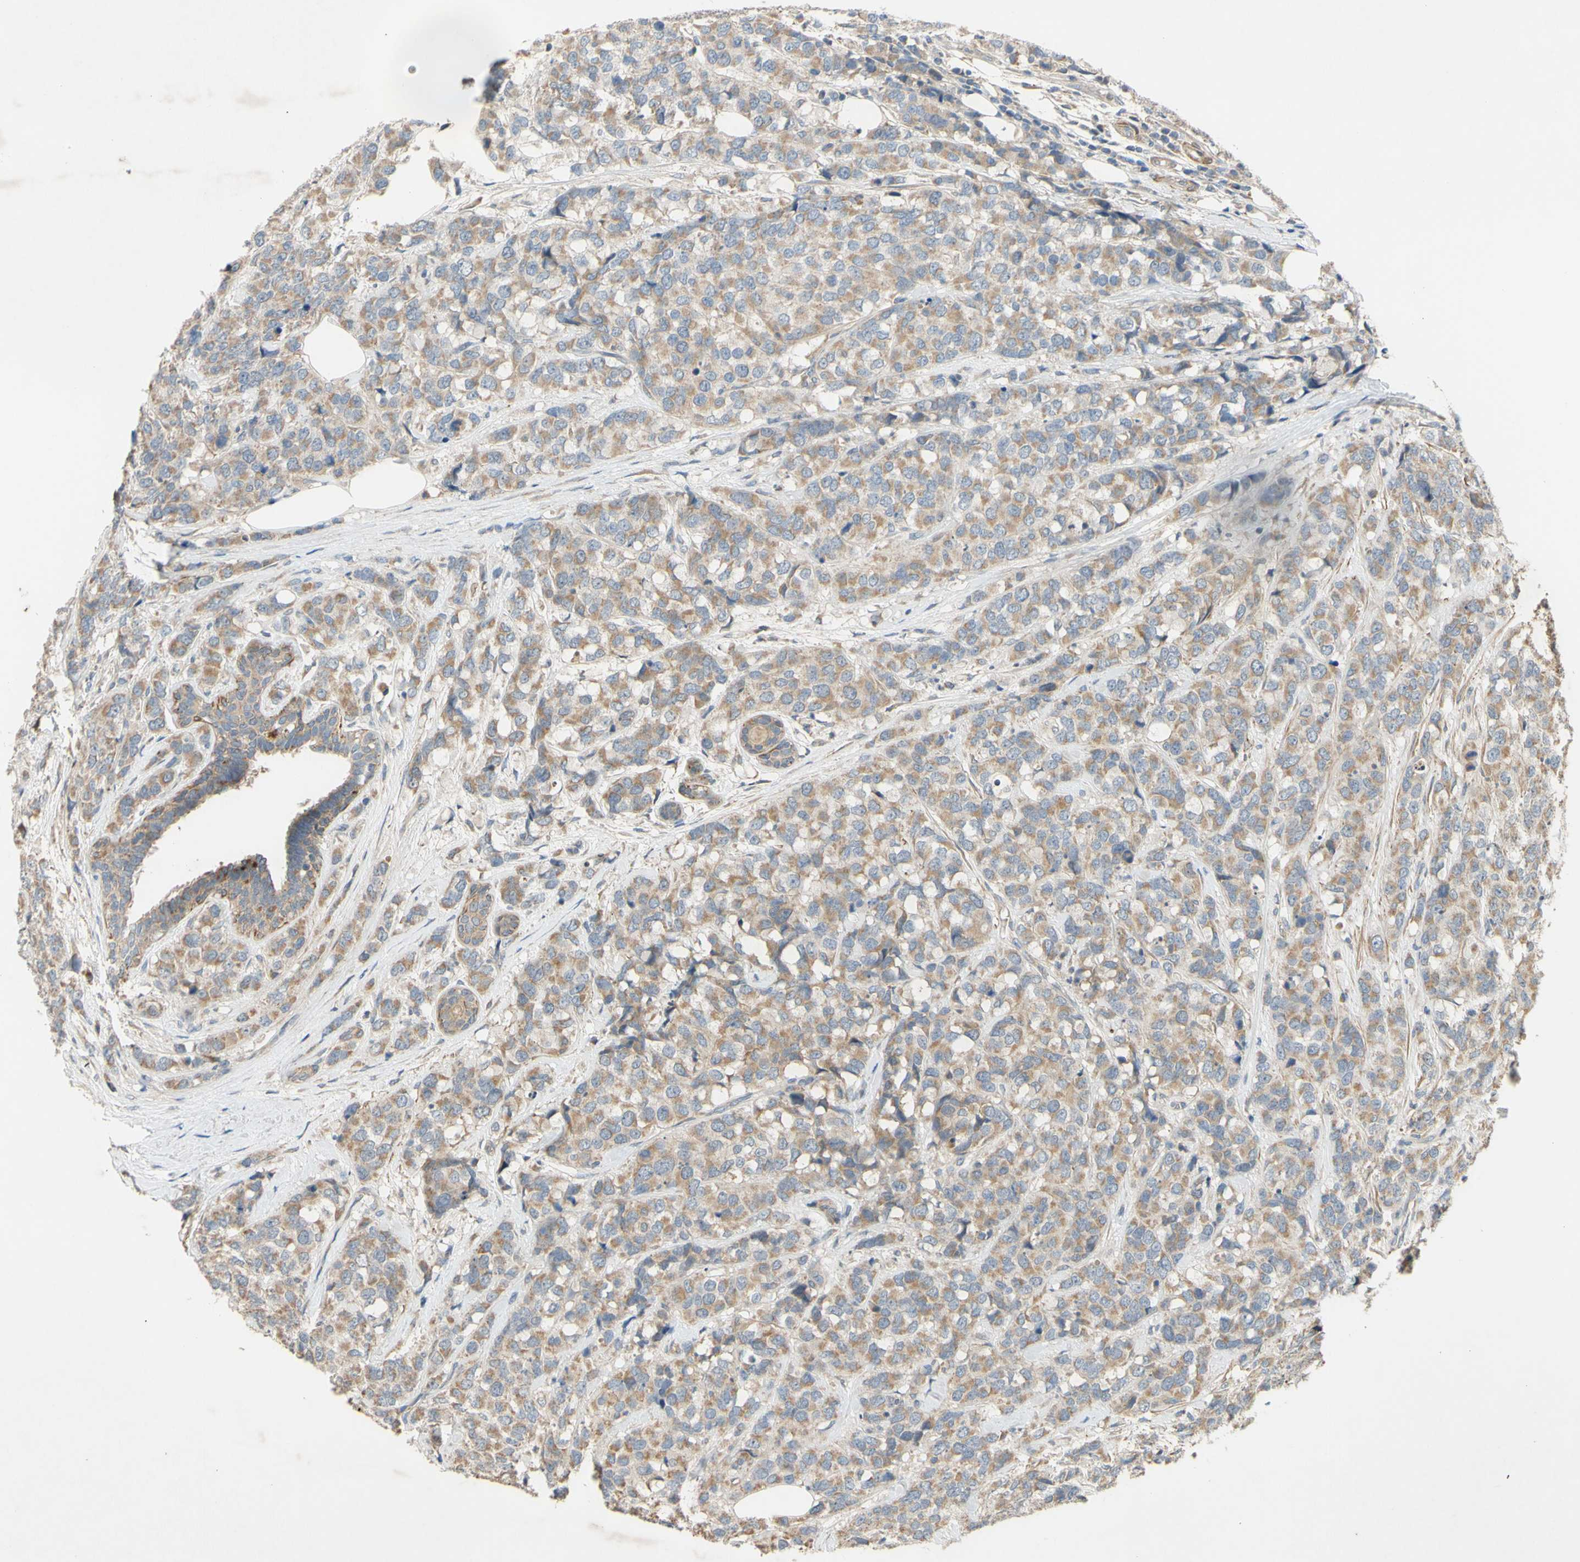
{"staining": {"intensity": "moderate", "quantity": ">75%", "location": "cytoplasmic/membranous"}, "tissue": "breast cancer", "cell_type": "Tumor cells", "image_type": "cancer", "snomed": [{"axis": "morphology", "description": "Lobular carcinoma"}, {"axis": "topography", "description": "Breast"}], "caption": "A photomicrograph of breast cancer (lobular carcinoma) stained for a protein exhibits moderate cytoplasmic/membranous brown staining in tumor cells. Using DAB (3,3'-diaminobenzidine) (brown) and hematoxylin (blue) stains, captured at high magnification using brightfield microscopy.", "gene": "PARD6A", "patient": {"sex": "female", "age": 59}}